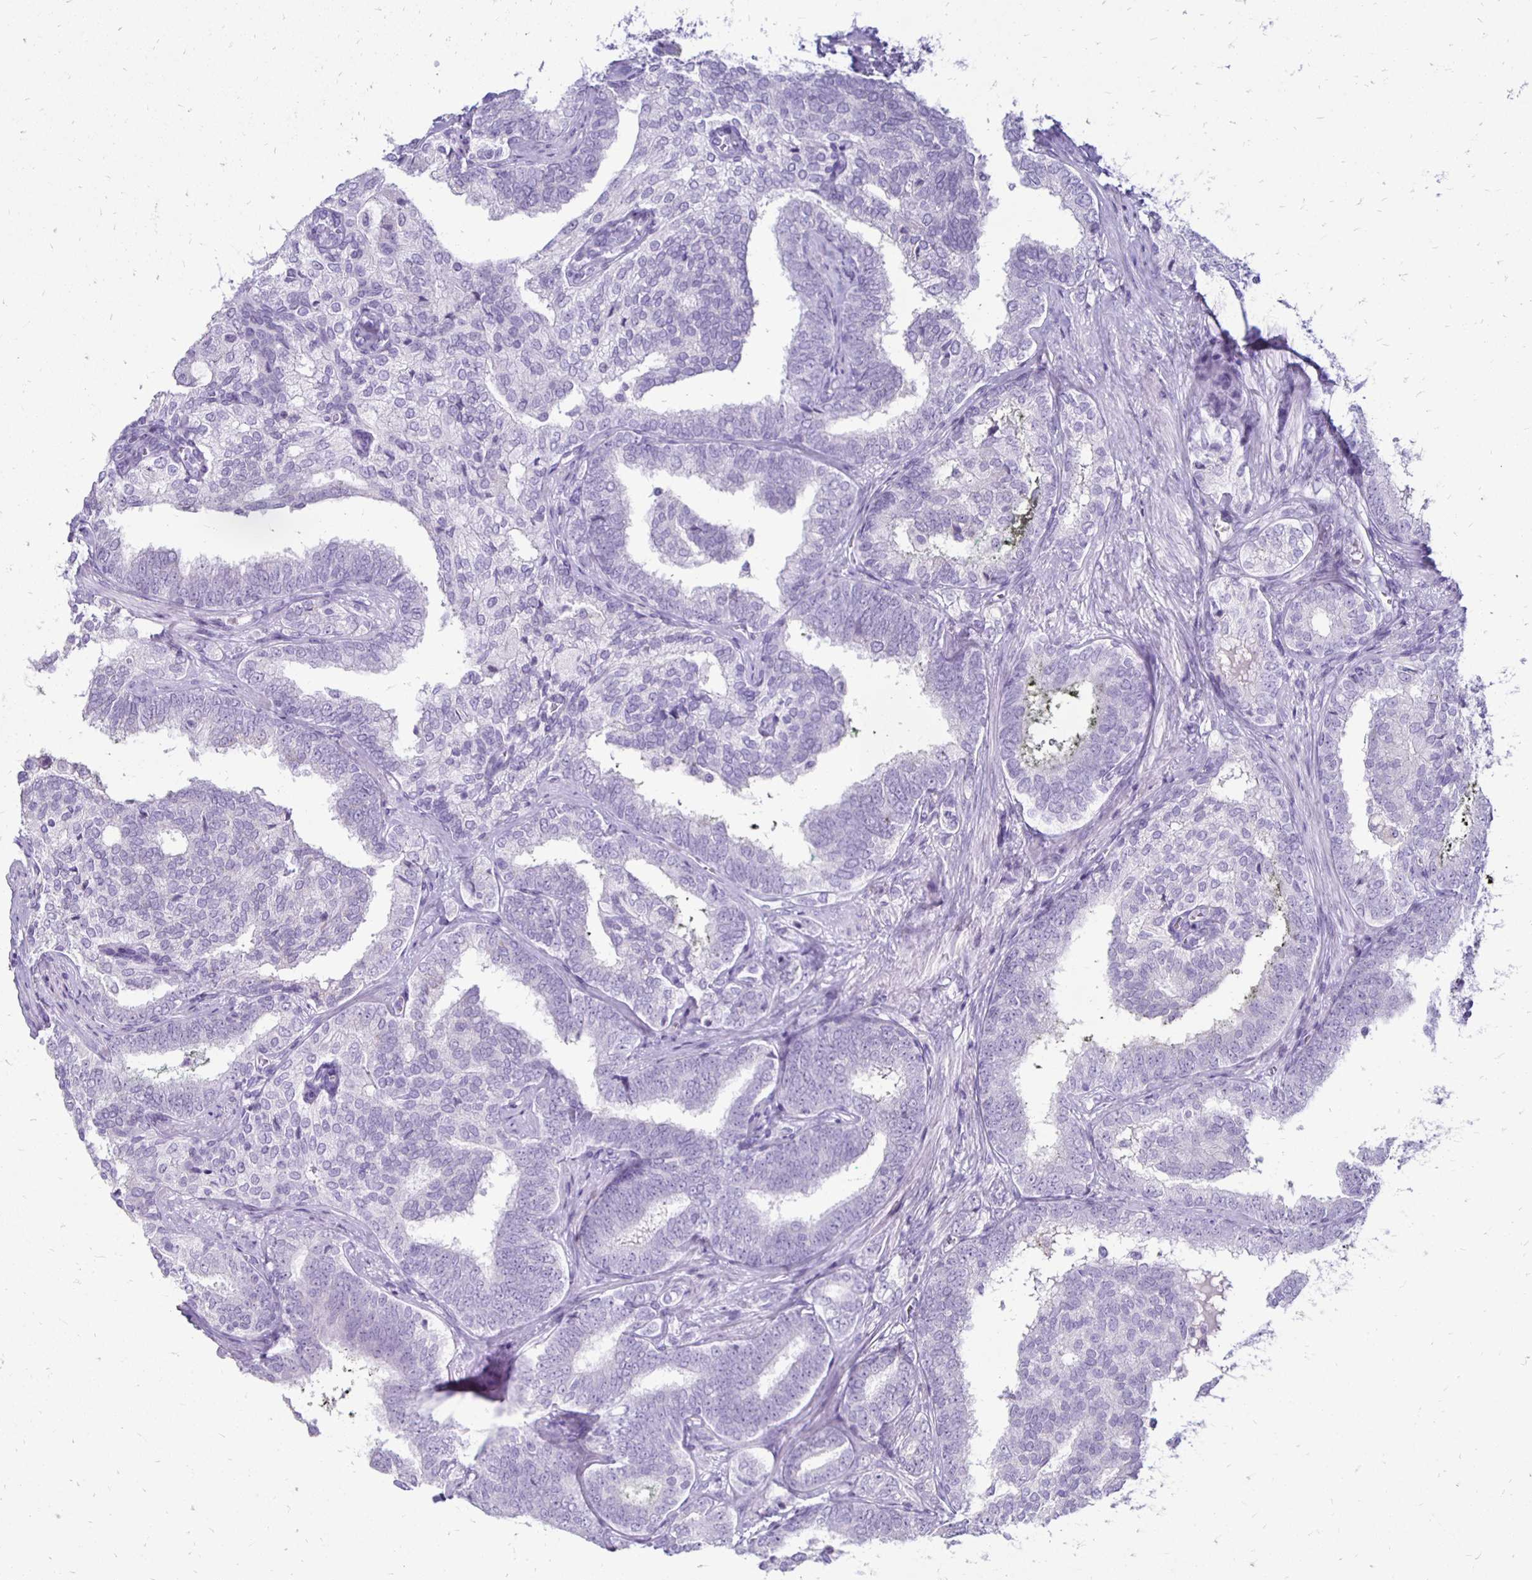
{"staining": {"intensity": "negative", "quantity": "none", "location": "none"}, "tissue": "prostate cancer", "cell_type": "Tumor cells", "image_type": "cancer", "snomed": [{"axis": "morphology", "description": "Adenocarcinoma, High grade"}, {"axis": "topography", "description": "Prostate"}], "caption": "An image of prostate high-grade adenocarcinoma stained for a protein shows no brown staining in tumor cells.", "gene": "RYR1", "patient": {"sex": "male", "age": 72}}